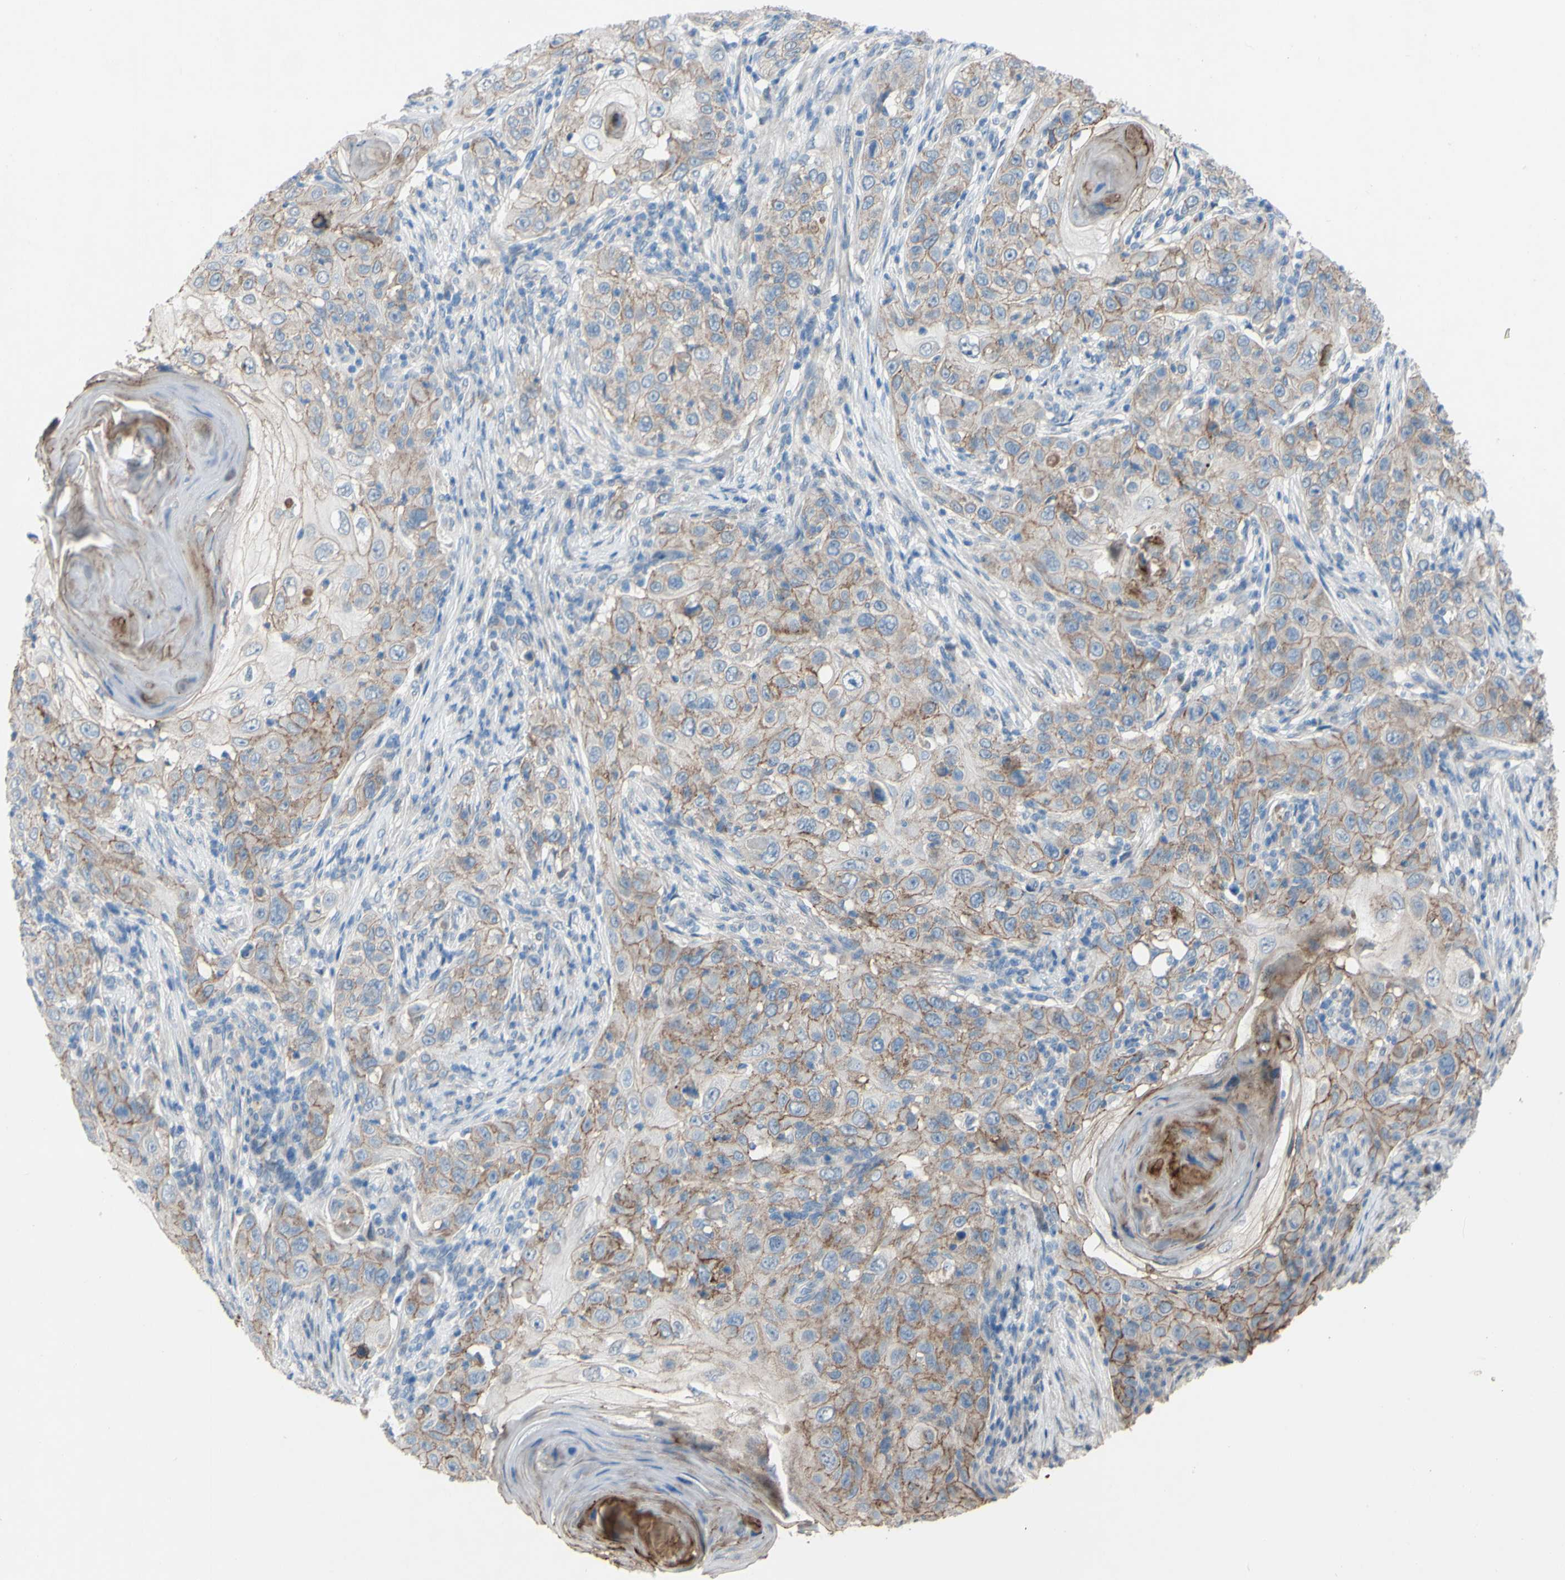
{"staining": {"intensity": "moderate", "quantity": ">75%", "location": "cytoplasmic/membranous"}, "tissue": "skin cancer", "cell_type": "Tumor cells", "image_type": "cancer", "snomed": [{"axis": "morphology", "description": "Squamous cell carcinoma, NOS"}, {"axis": "topography", "description": "Skin"}], "caption": "There is medium levels of moderate cytoplasmic/membranous positivity in tumor cells of skin squamous cell carcinoma, as demonstrated by immunohistochemical staining (brown color).", "gene": "CDCP1", "patient": {"sex": "female", "age": 88}}